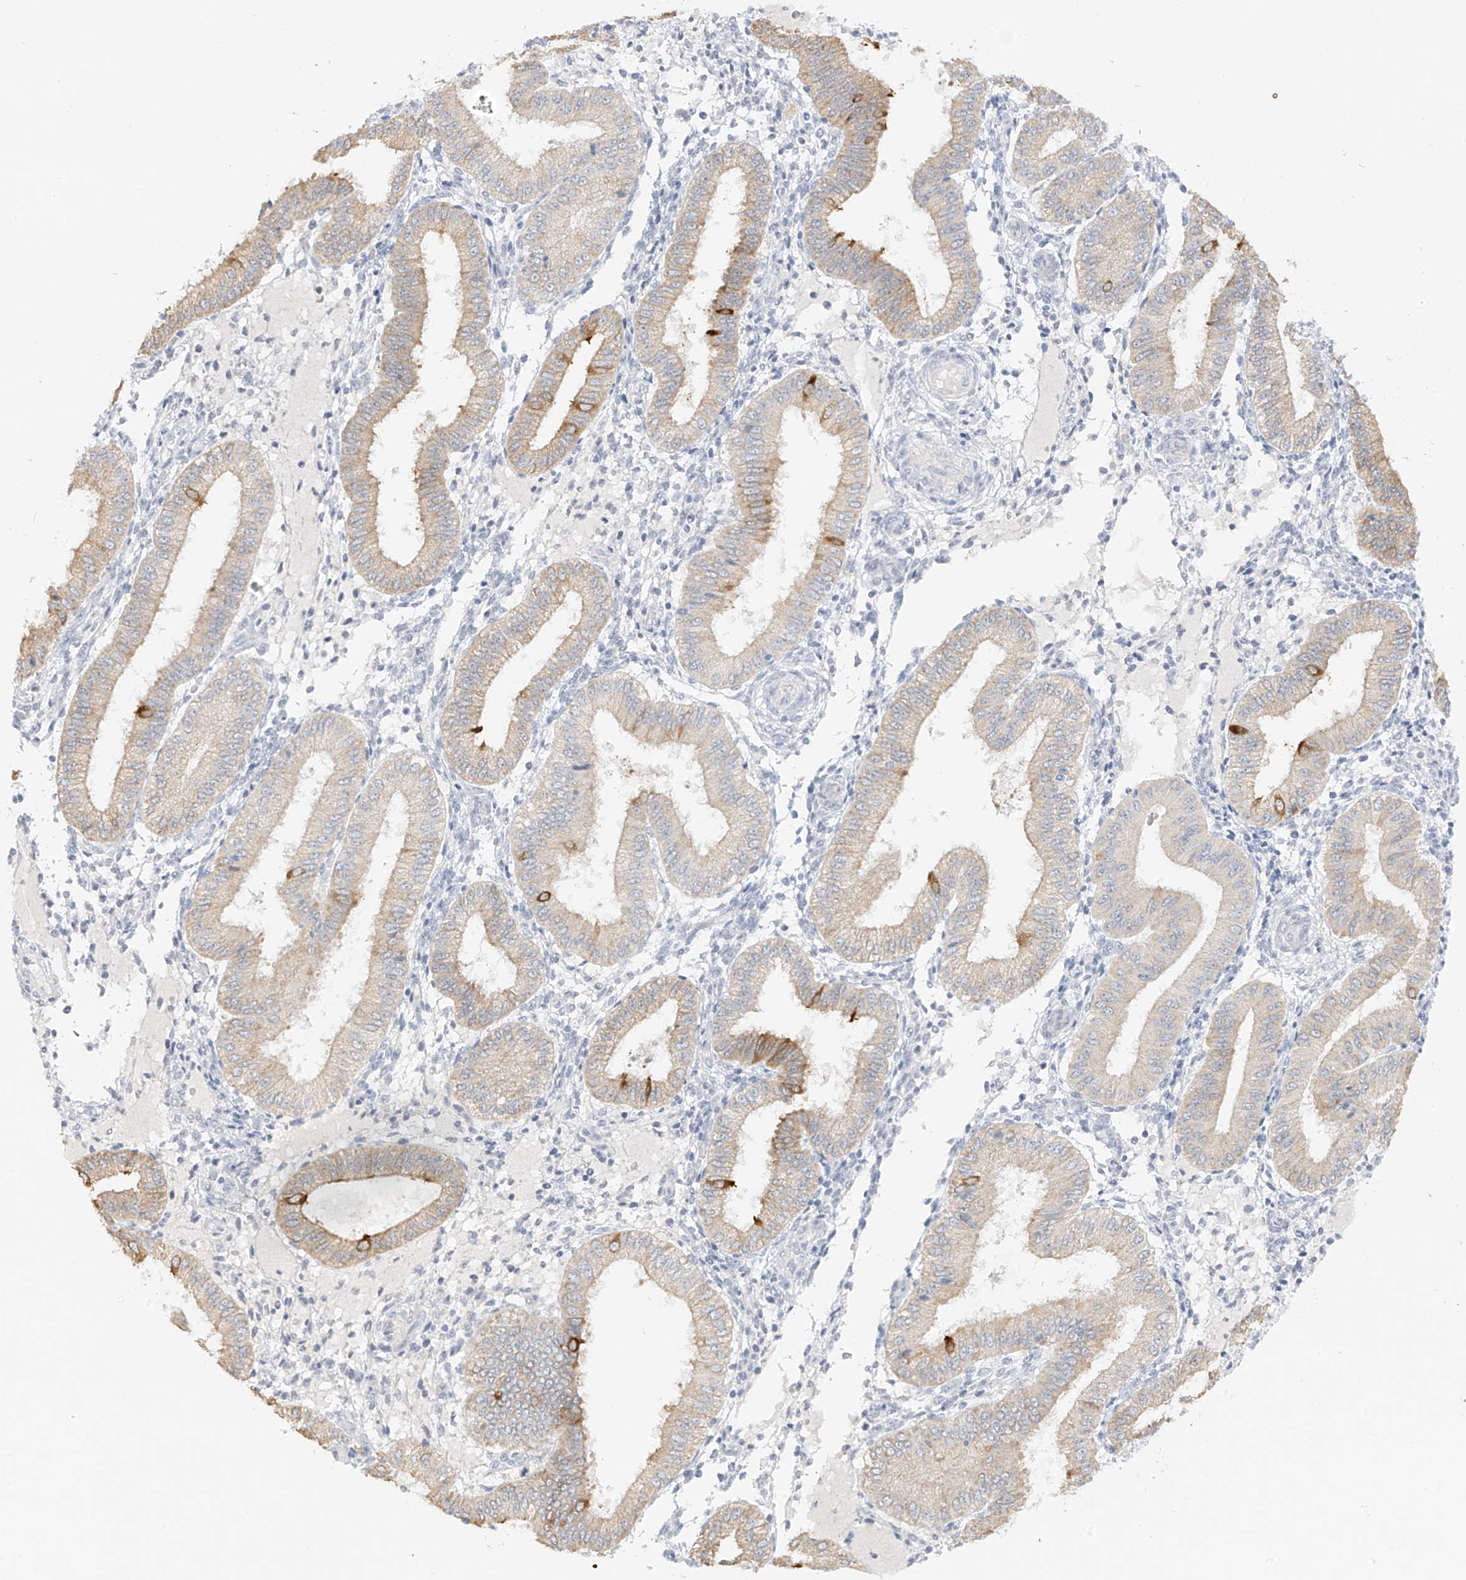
{"staining": {"intensity": "negative", "quantity": "none", "location": "none"}, "tissue": "endometrium", "cell_type": "Cells in endometrial stroma", "image_type": "normal", "snomed": [{"axis": "morphology", "description": "Normal tissue, NOS"}, {"axis": "topography", "description": "Endometrium"}], "caption": "IHC image of unremarkable endometrium: endometrium stained with DAB (3,3'-diaminobenzidine) displays no significant protein expression in cells in endometrial stroma.", "gene": "DCDC2", "patient": {"sex": "female", "age": 39}}